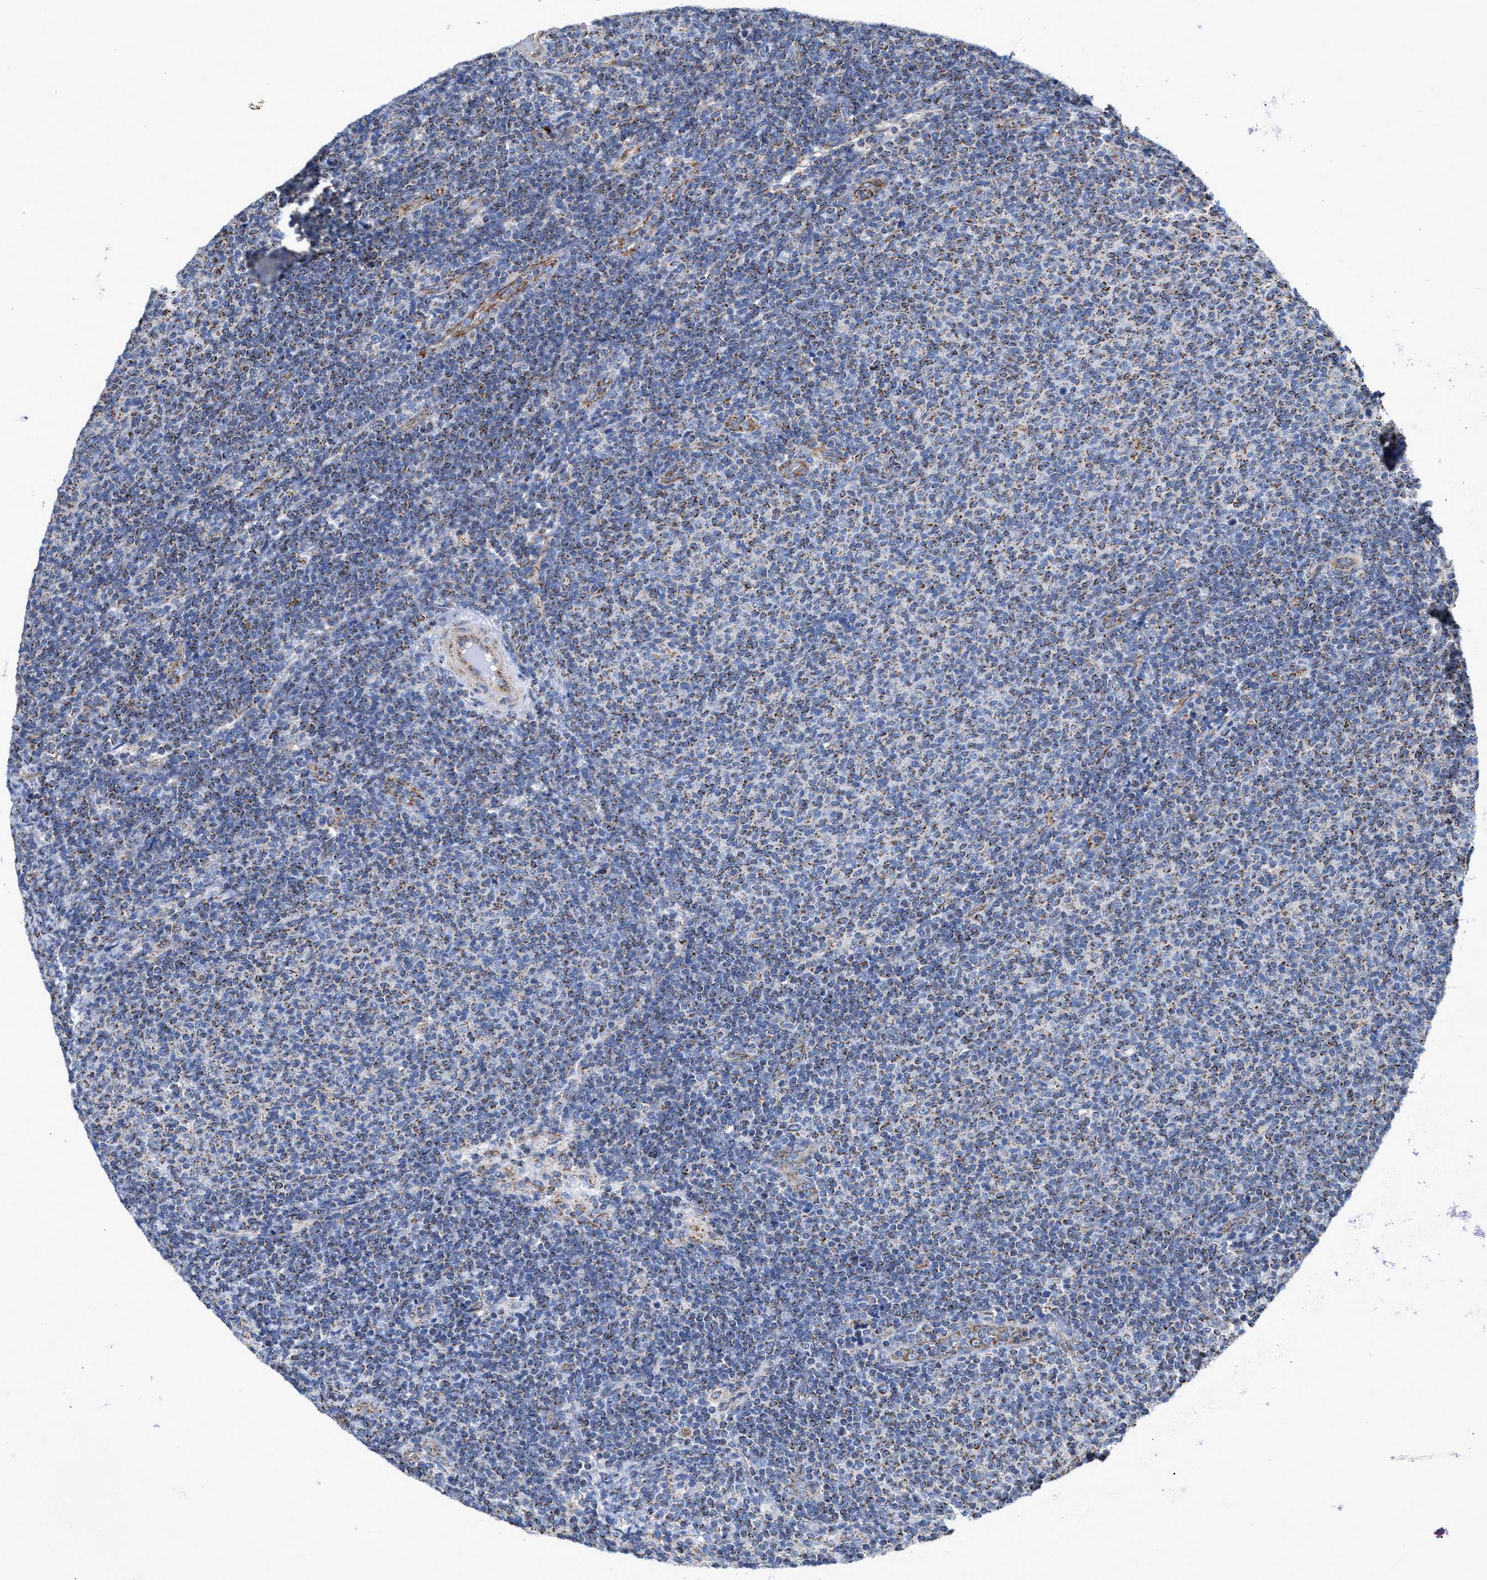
{"staining": {"intensity": "moderate", "quantity": ">75%", "location": "cytoplasmic/membranous"}, "tissue": "lymphoma", "cell_type": "Tumor cells", "image_type": "cancer", "snomed": [{"axis": "morphology", "description": "Malignant lymphoma, non-Hodgkin's type, Low grade"}, {"axis": "topography", "description": "Lymph node"}], "caption": "Protein staining shows moderate cytoplasmic/membranous expression in about >75% of tumor cells in lymphoma.", "gene": "MECR", "patient": {"sex": "male", "age": 66}}